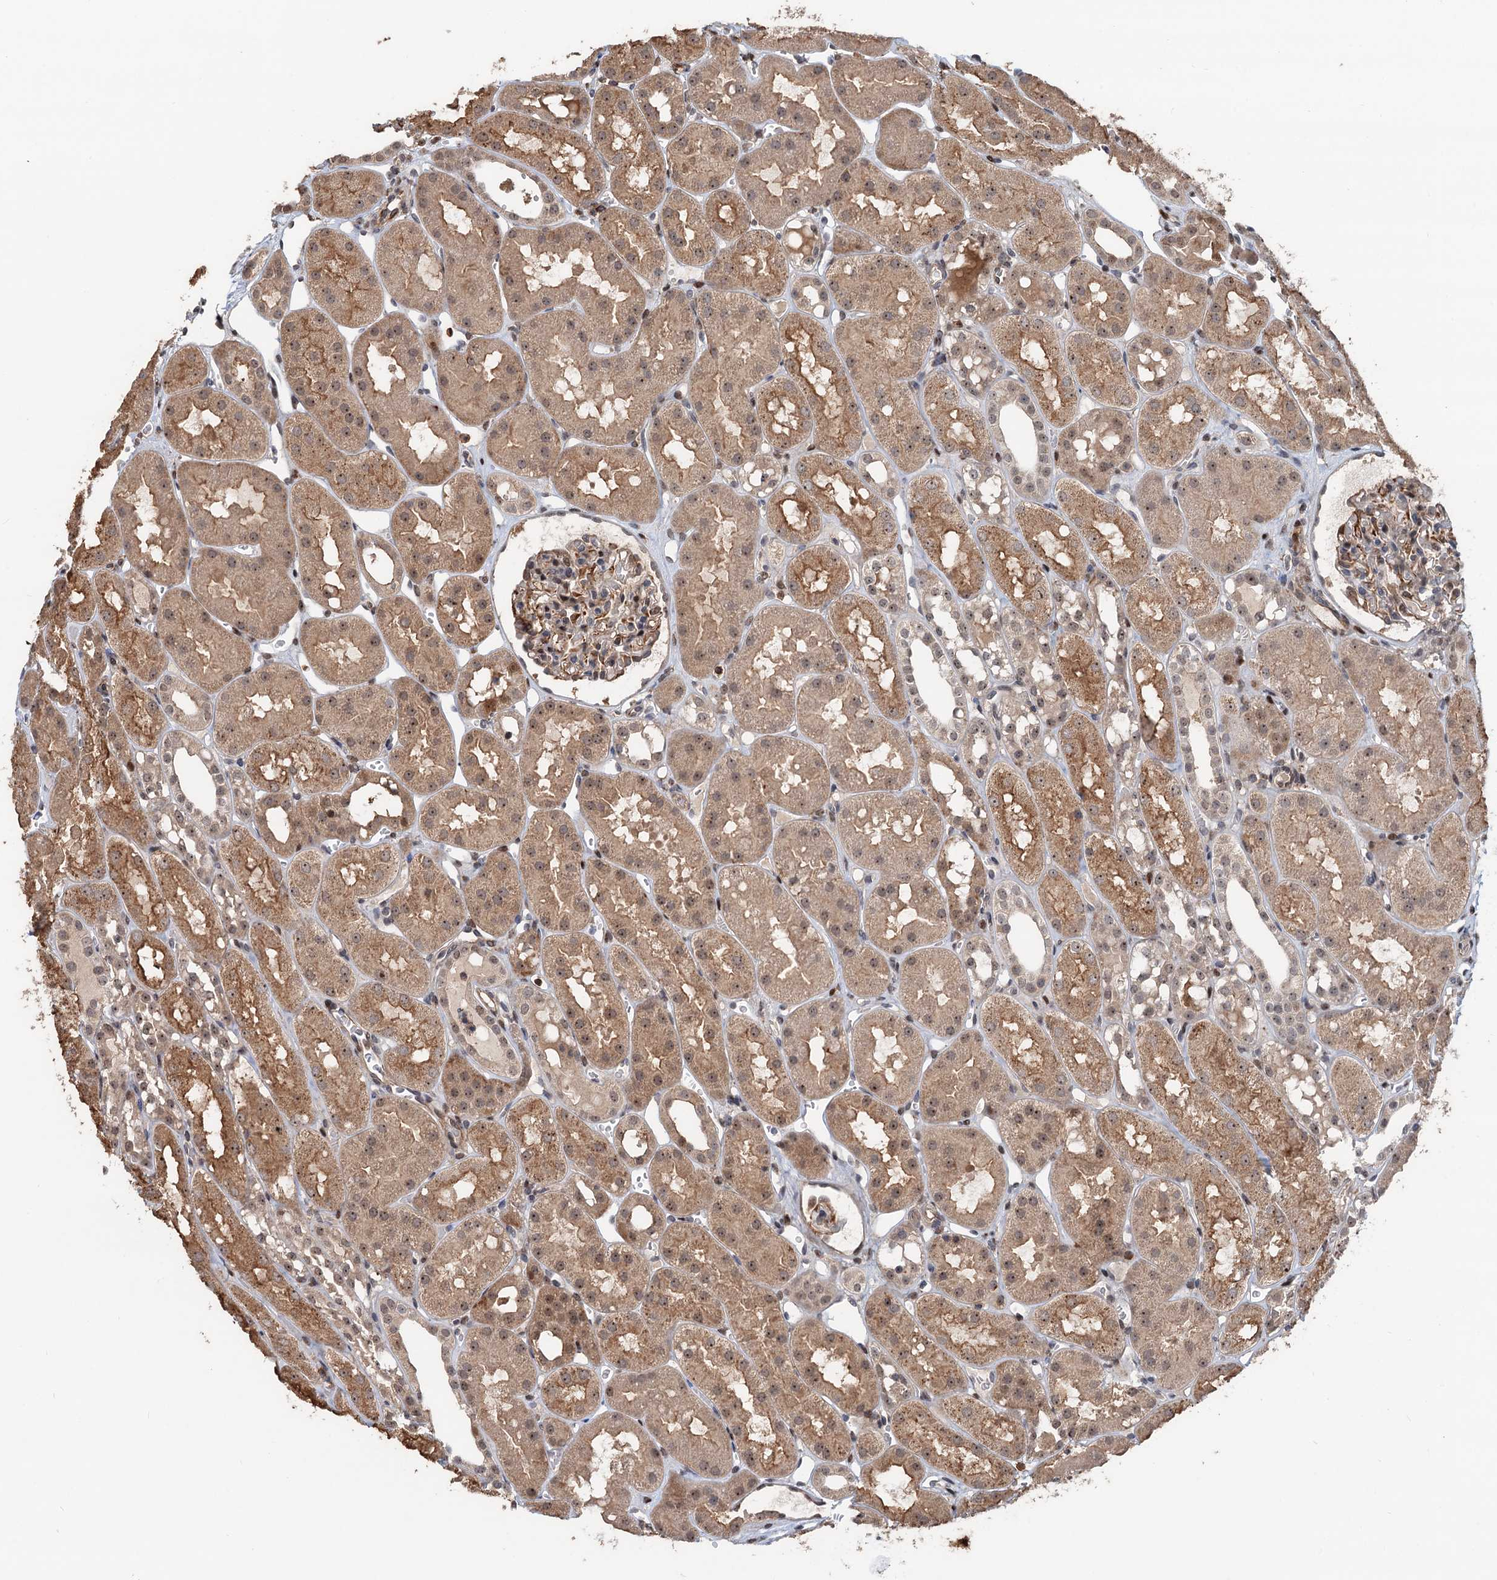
{"staining": {"intensity": "weak", "quantity": "<25%", "location": "cytoplasmic/membranous,nuclear"}, "tissue": "kidney", "cell_type": "Cells in glomeruli", "image_type": "normal", "snomed": [{"axis": "morphology", "description": "Normal tissue, NOS"}, {"axis": "topography", "description": "Kidney"}], "caption": "This is an IHC image of unremarkable kidney. There is no staining in cells in glomeruli.", "gene": "TMA16", "patient": {"sex": "male", "age": 16}}